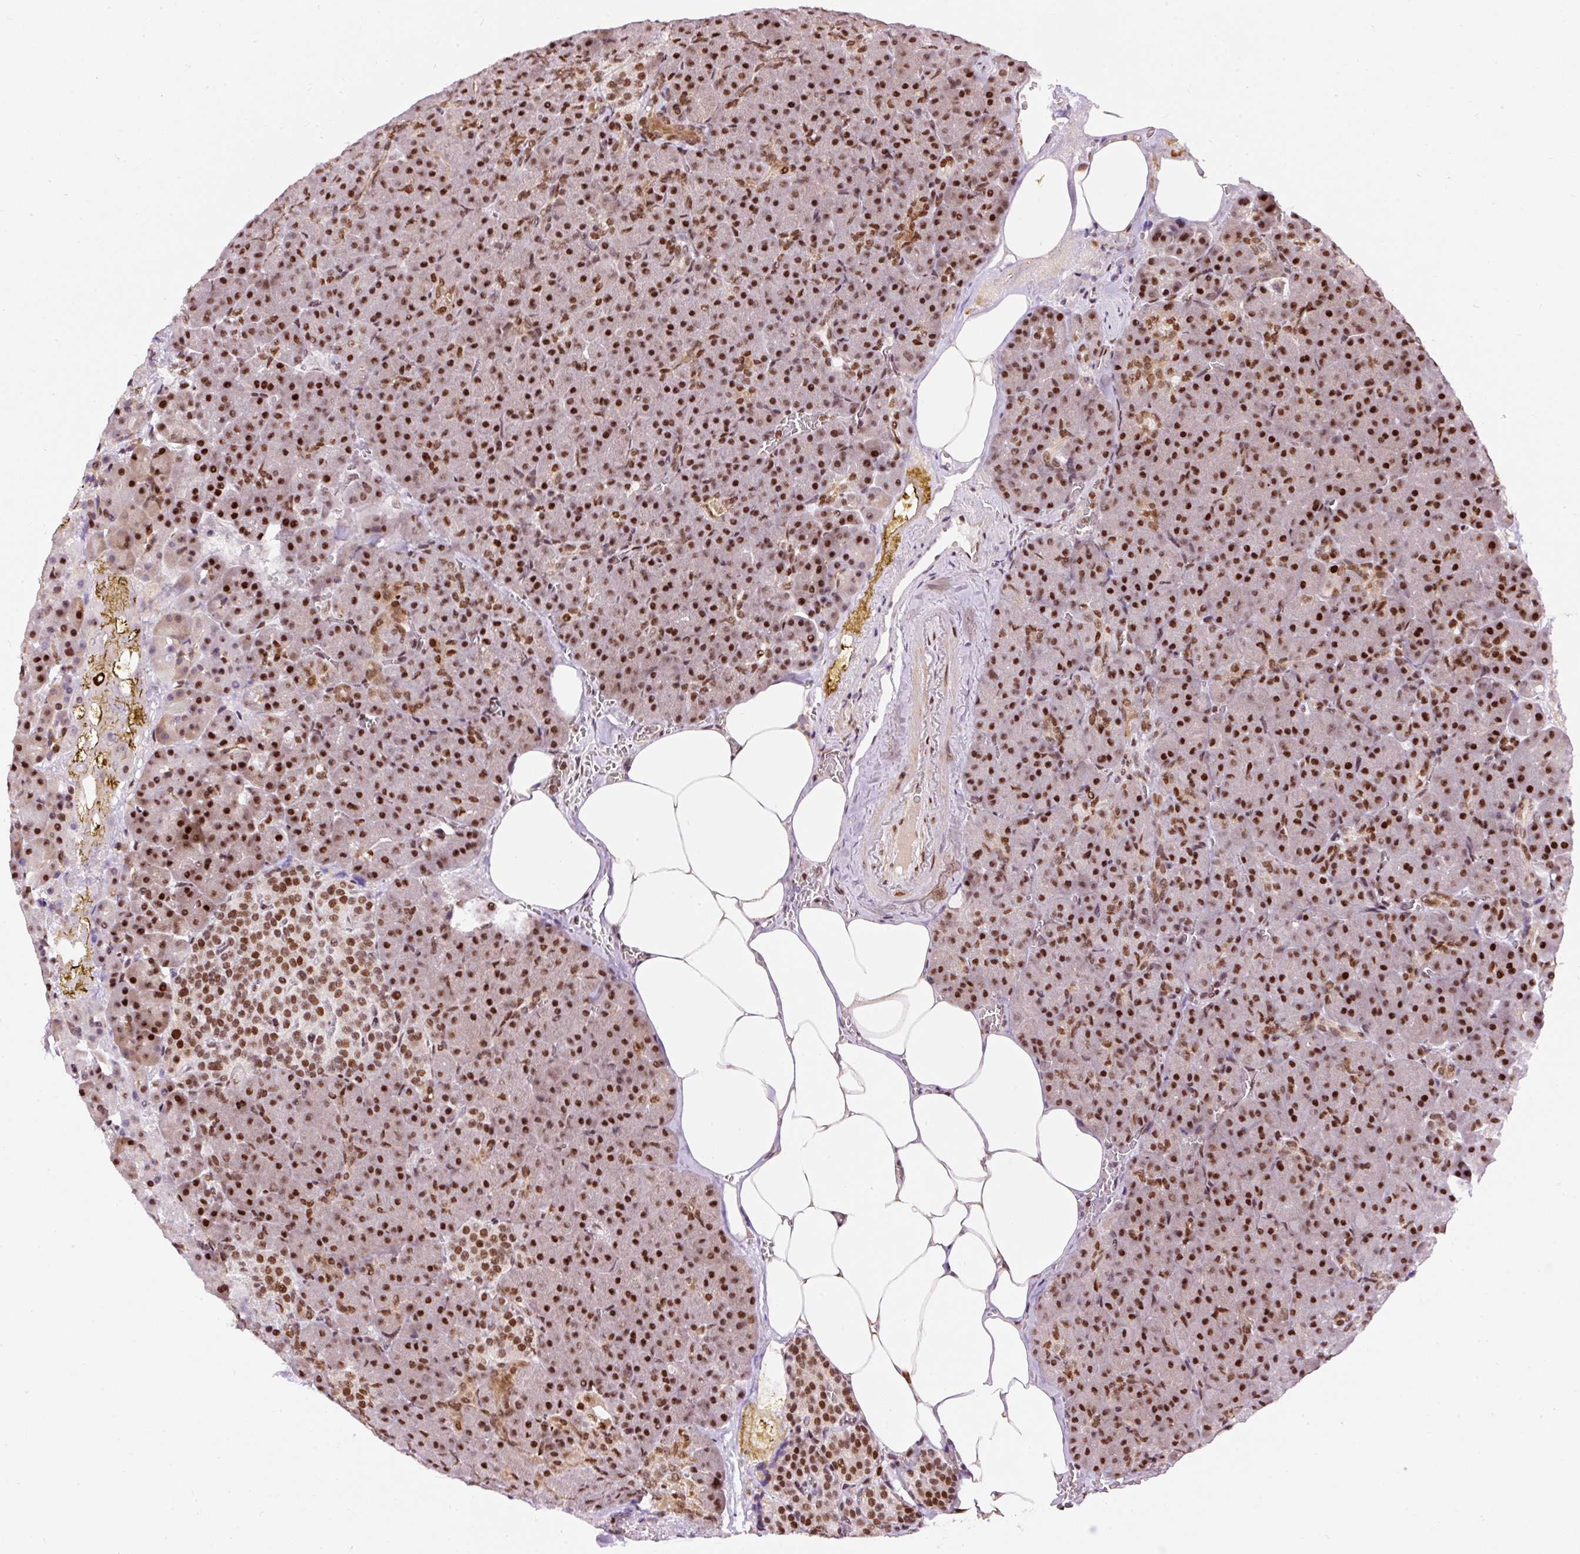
{"staining": {"intensity": "strong", "quantity": ">75%", "location": "nuclear"}, "tissue": "pancreas", "cell_type": "Exocrine glandular cells", "image_type": "normal", "snomed": [{"axis": "morphology", "description": "Normal tissue, NOS"}, {"axis": "topography", "description": "Pancreas"}], "caption": "Pancreas stained with a brown dye reveals strong nuclear positive expression in about >75% of exocrine glandular cells.", "gene": "HNRNPC", "patient": {"sex": "female", "age": 74}}